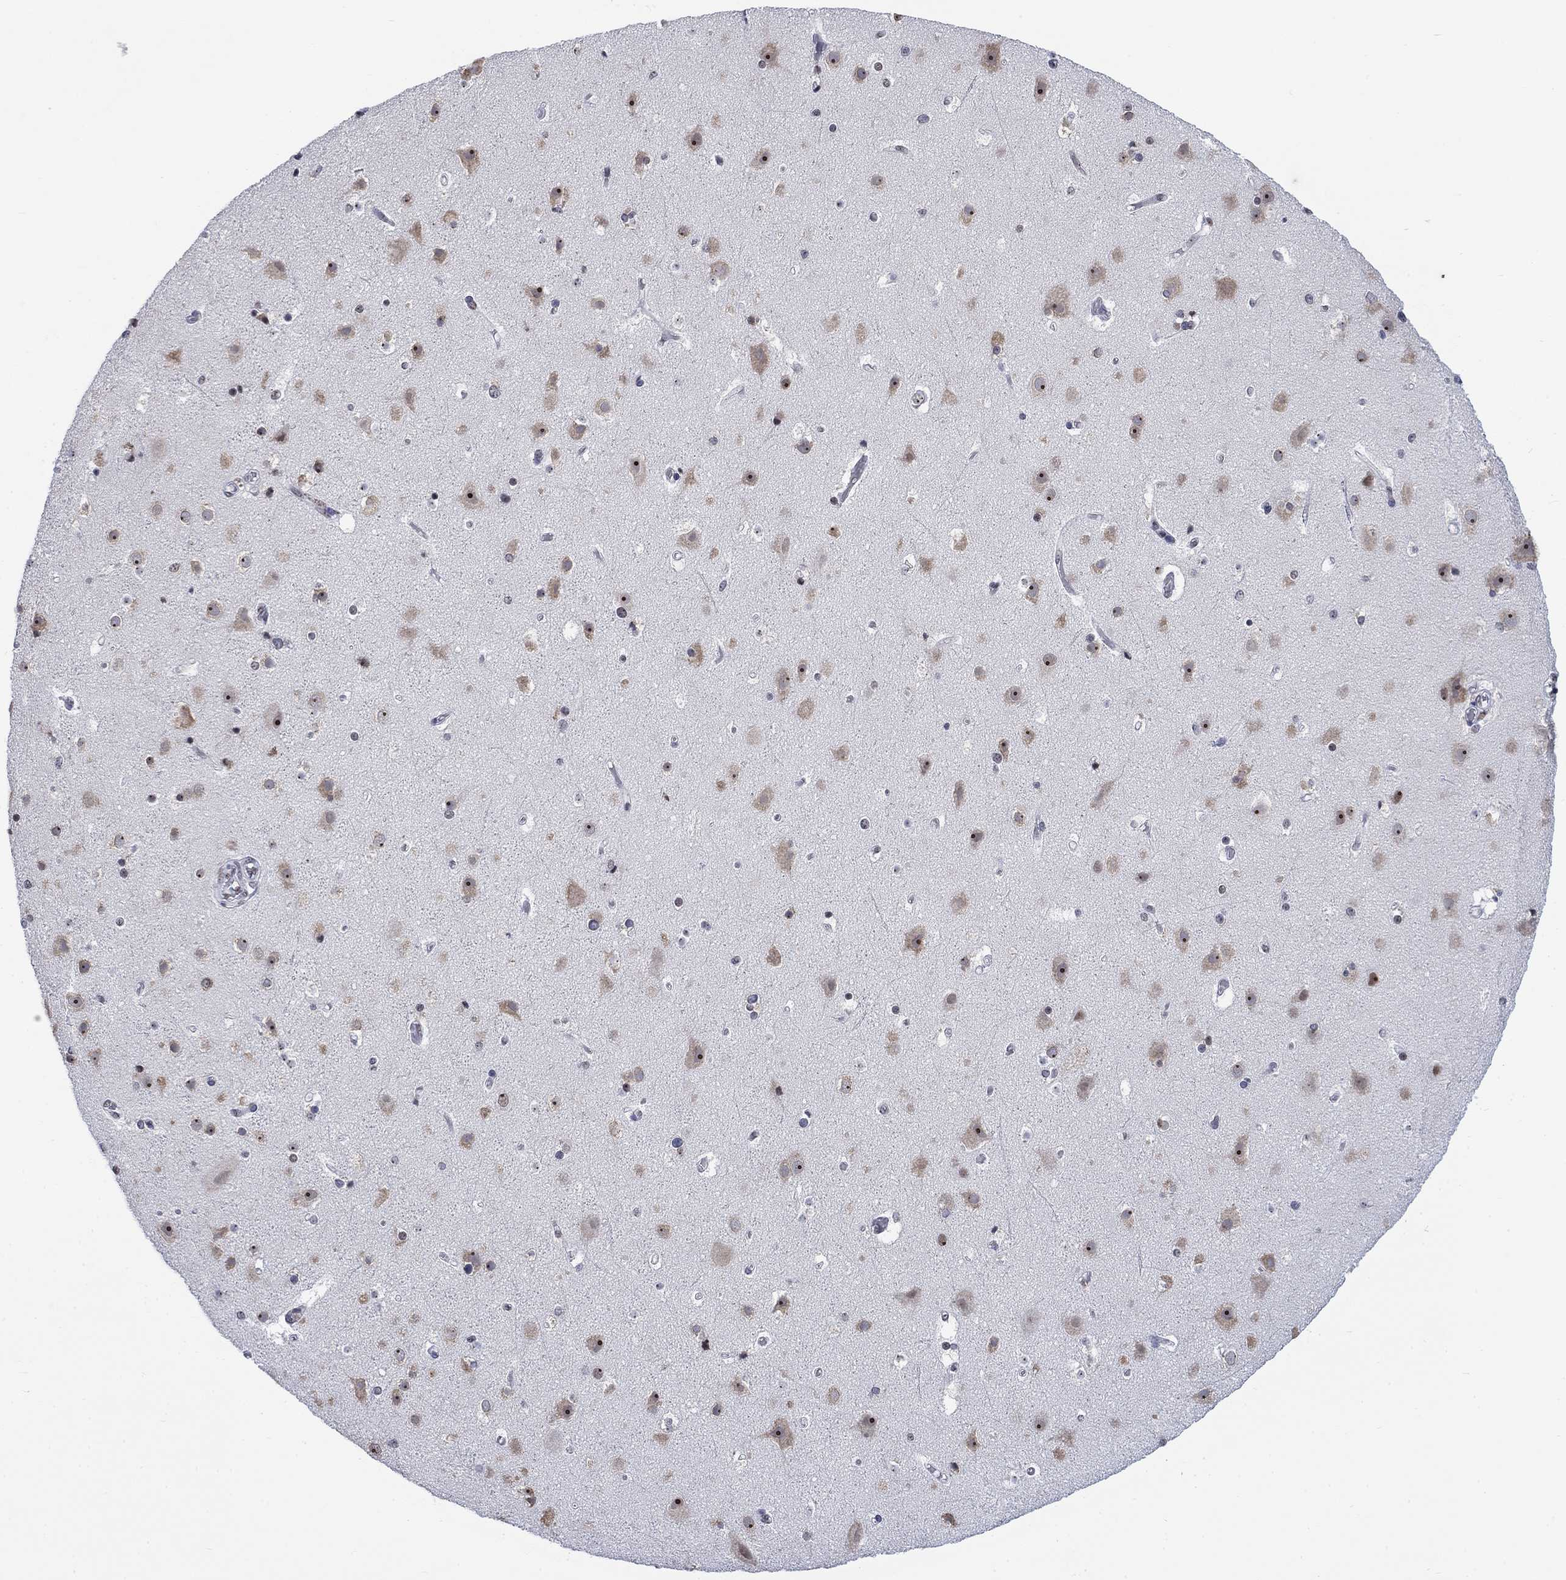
{"staining": {"intensity": "negative", "quantity": "none", "location": "none"}, "tissue": "cerebral cortex", "cell_type": "Endothelial cells", "image_type": "normal", "snomed": [{"axis": "morphology", "description": "Normal tissue, NOS"}, {"axis": "topography", "description": "Cerebral cortex"}], "caption": "A micrograph of cerebral cortex stained for a protein demonstrates no brown staining in endothelial cells. (Stains: DAB immunohistochemistry (IHC) with hematoxylin counter stain, Microscopy: brightfield microscopy at high magnification).", "gene": "CSRNP3", "patient": {"sex": "female", "age": 52}}